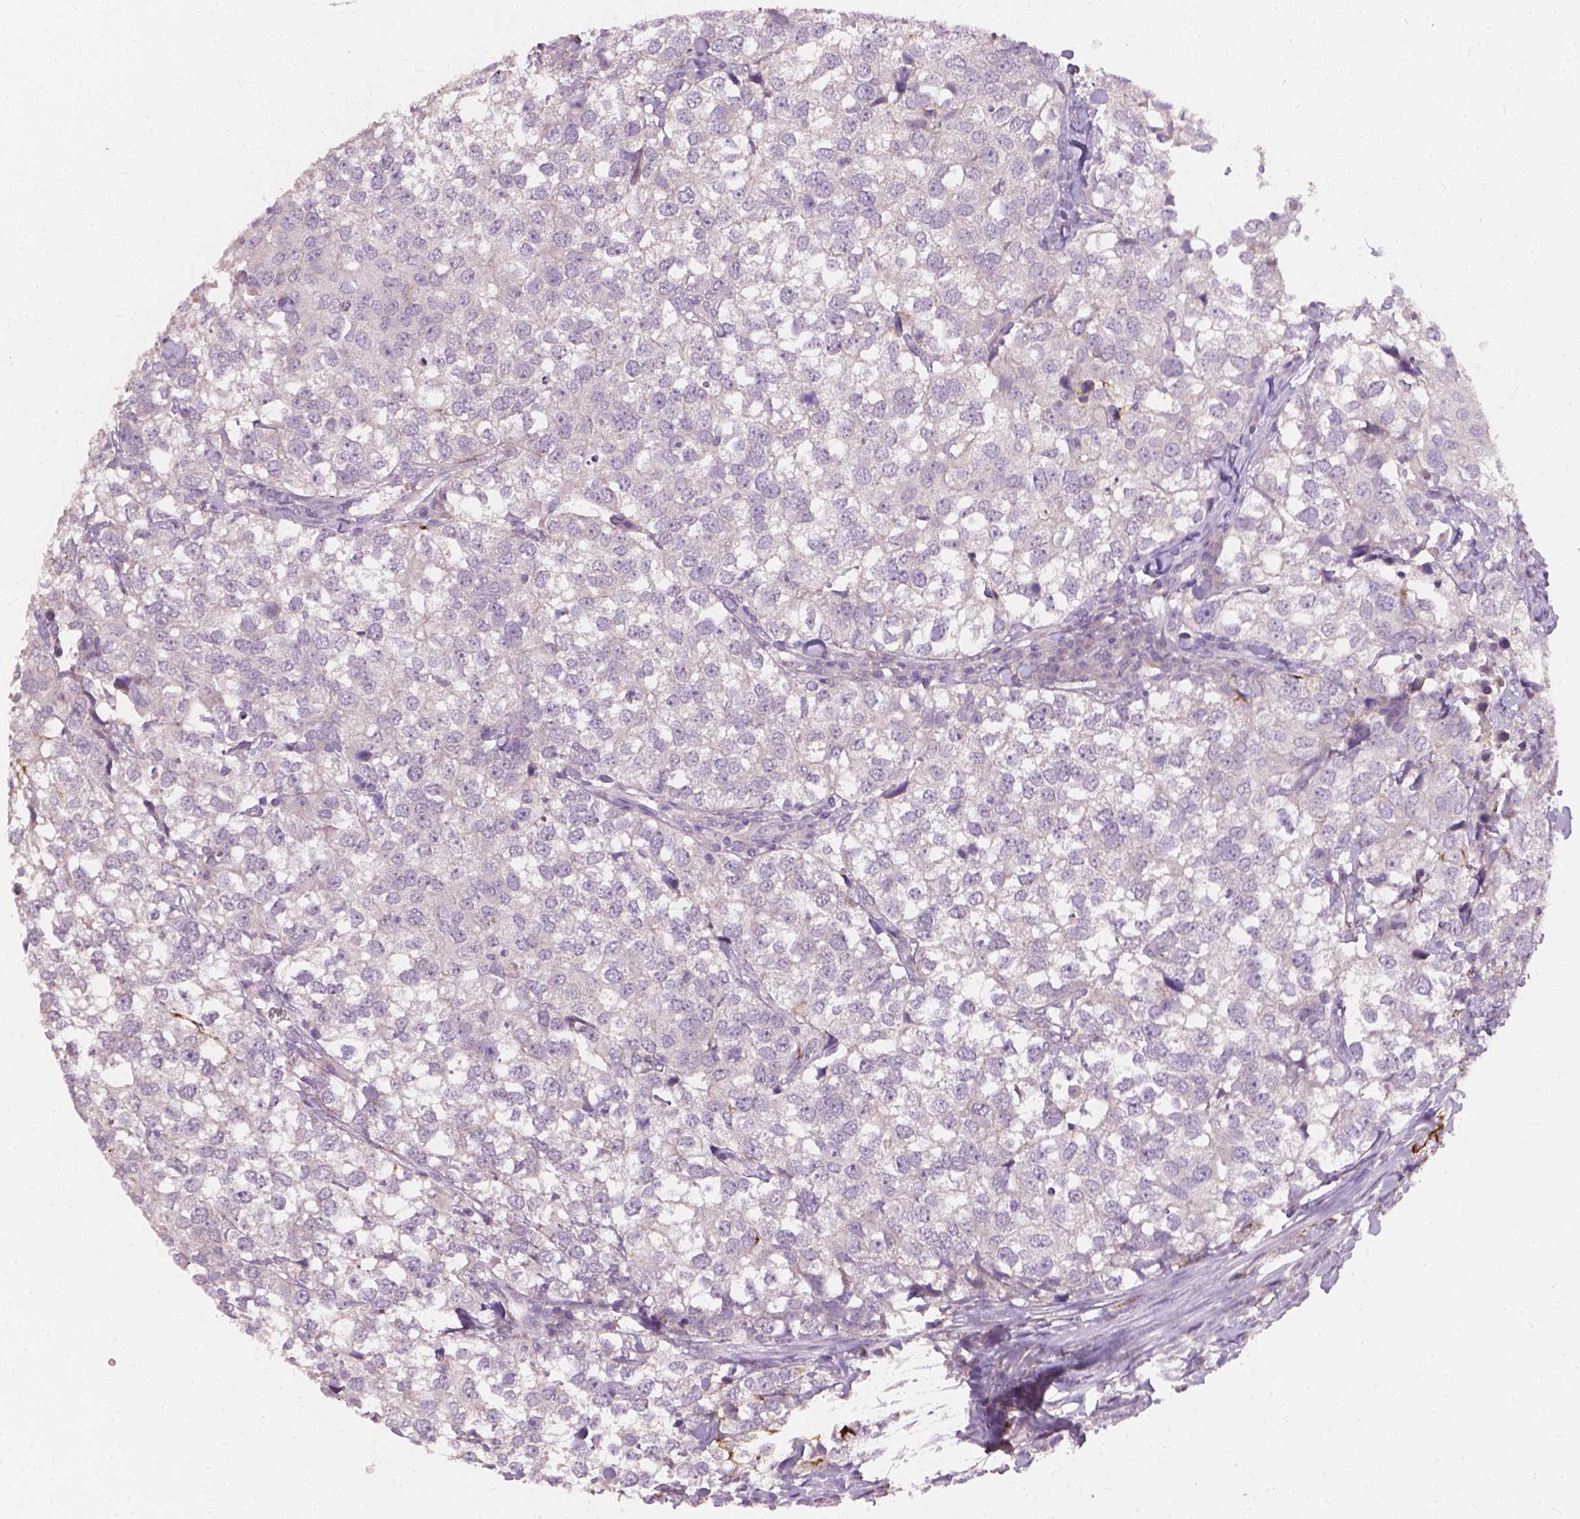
{"staining": {"intensity": "negative", "quantity": "none", "location": "none"}, "tissue": "breast cancer", "cell_type": "Tumor cells", "image_type": "cancer", "snomed": [{"axis": "morphology", "description": "Duct carcinoma"}, {"axis": "topography", "description": "Breast"}], "caption": "This is an immunohistochemistry photomicrograph of breast cancer. There is no expression in tumor cells.", "gene": "KRT17", "patient": {"sex": "female", "age": 30}}